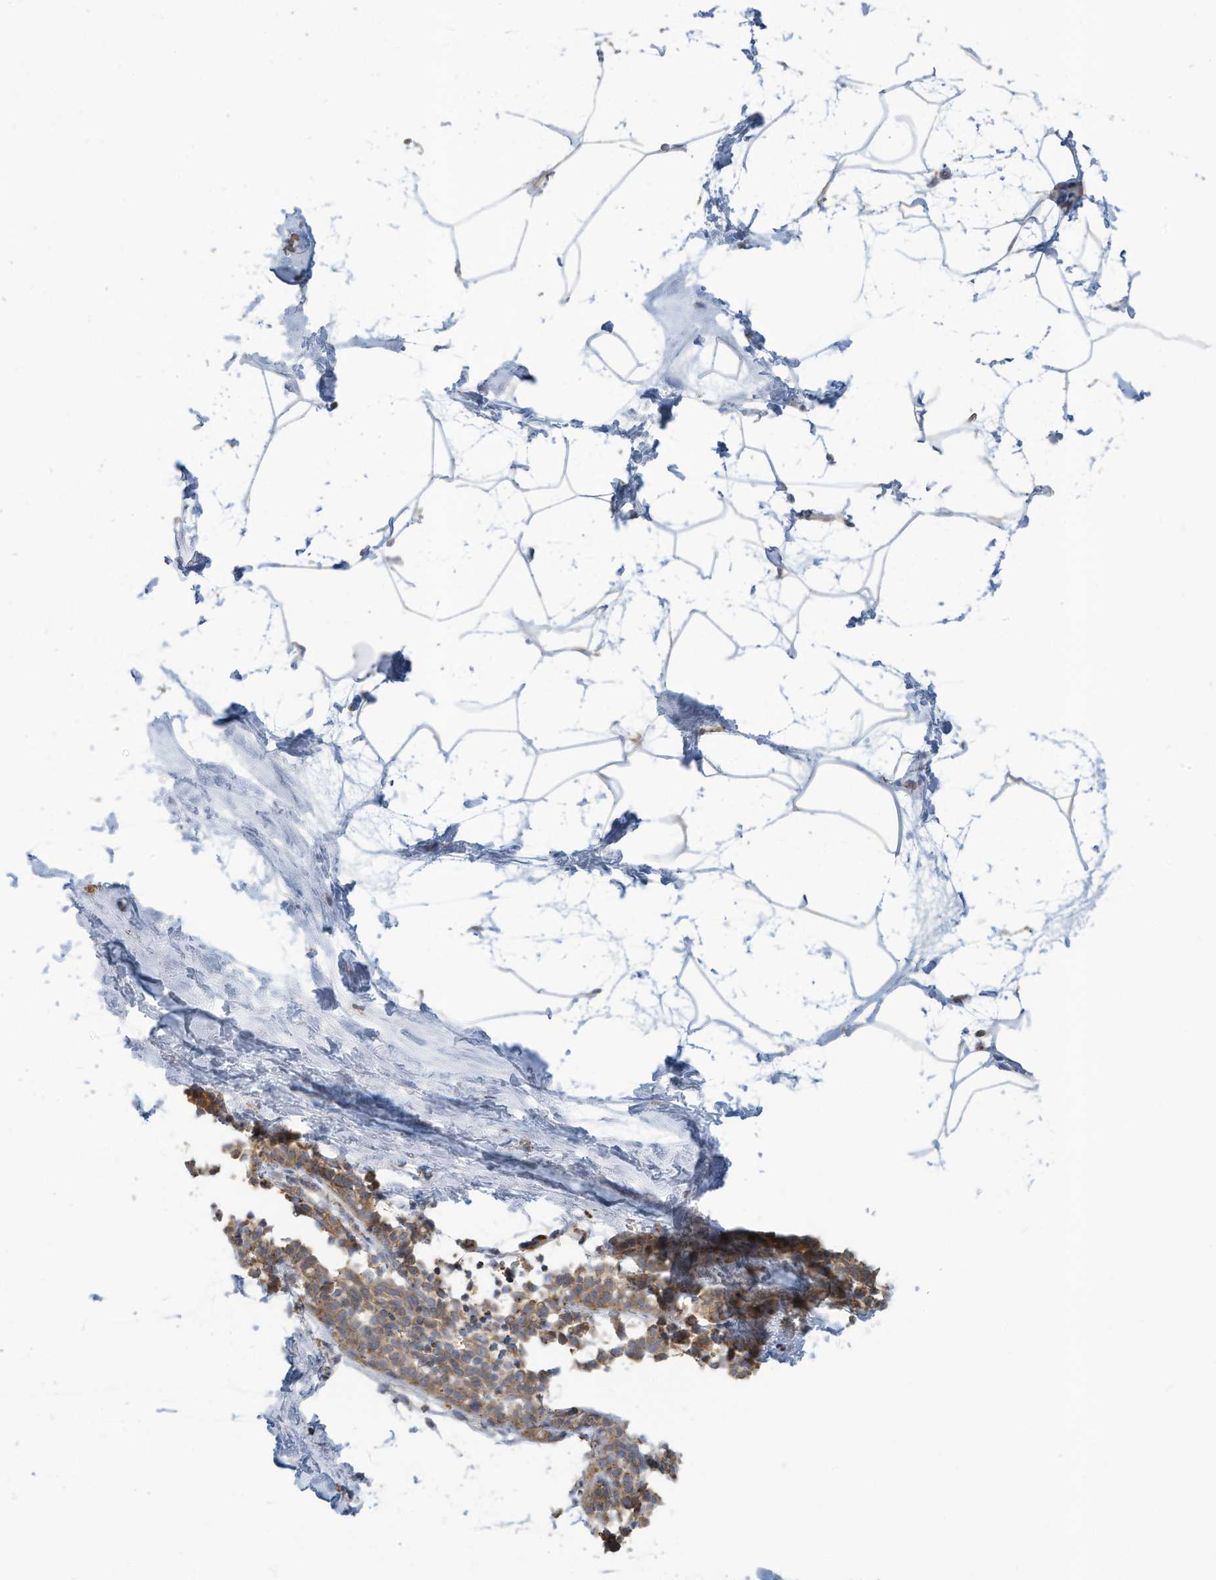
{"staining": {"intensity": "negative", "quantity": "none", "location": "none"}, "tissue": "breast", "cell_type": "Adipocytes", "image_type": "normal", "snomed": [{"axis": "morphology", "description": "Normal tissue, NOS"}, {"axis": "topography", "description": "Breast"}], "caption": "High power microscopy micrograph of an immunohistochemistry image of unremarkable breast, revealing no significant expression in adipocytes.", "gene": "GTPBP2", "patient": {"sex": "female", "age": 62}}